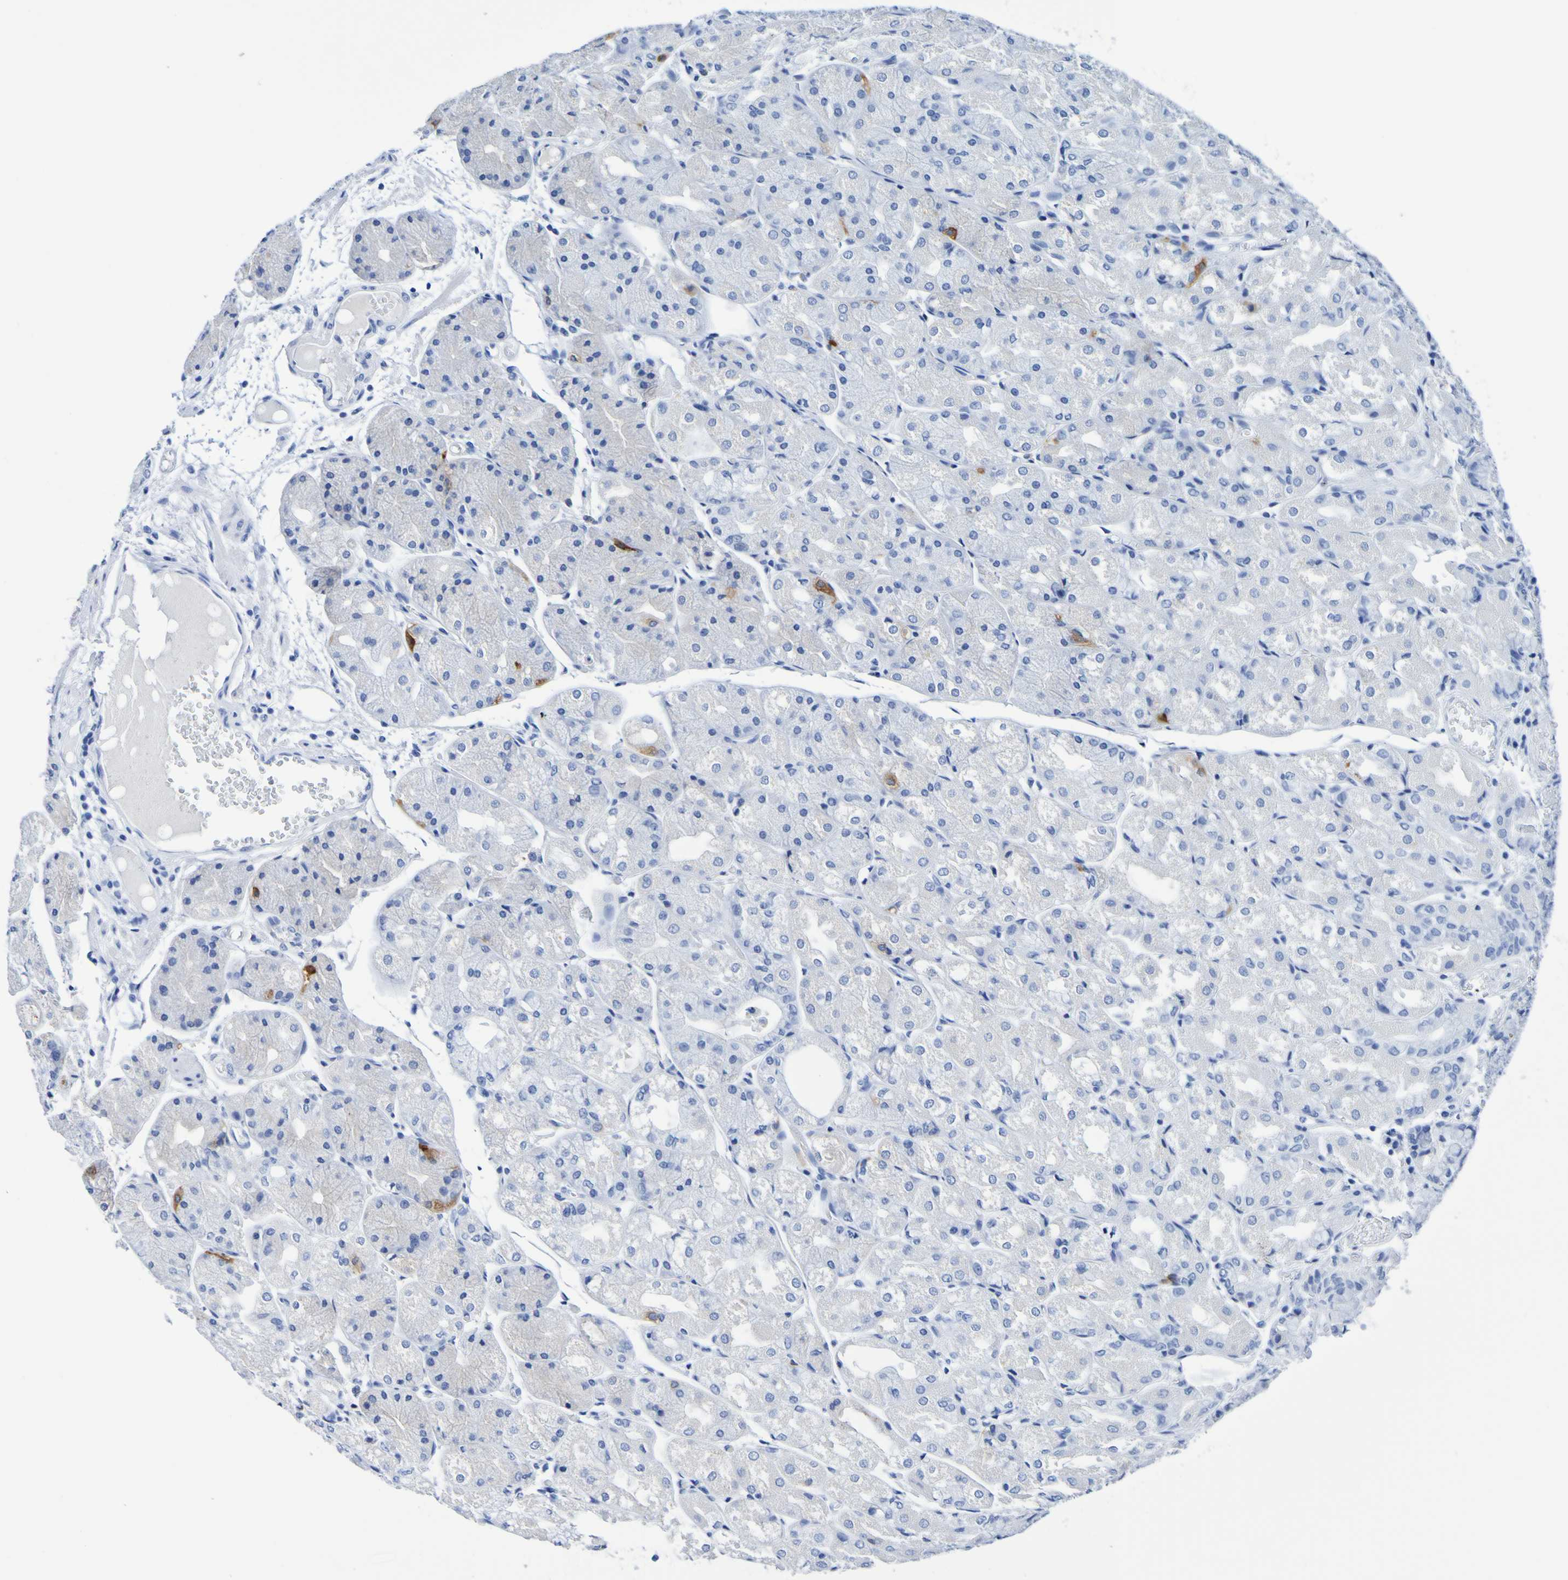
{"staining": {"intensity": "moderate", "quantity": "<25%", "location": "cytoplasmic/membranous"}, "tissue": "stomach", "cell_type": "Glandular cells", "image_type": "normal", "snomed": [{"axis": "morphology", "description": "Normal tissue, NOS"}, {"axis": "topography", "description": "Stomach, upper"}], "caption": "A micrograph showing moderate cytoplasmic/membranous expression in about <25% of glandular cells in benign stomach, as visualized by brown immunohistochemical staining.", "gene": "DPEP1", "patient": {"sex": "male", "age": 72}}